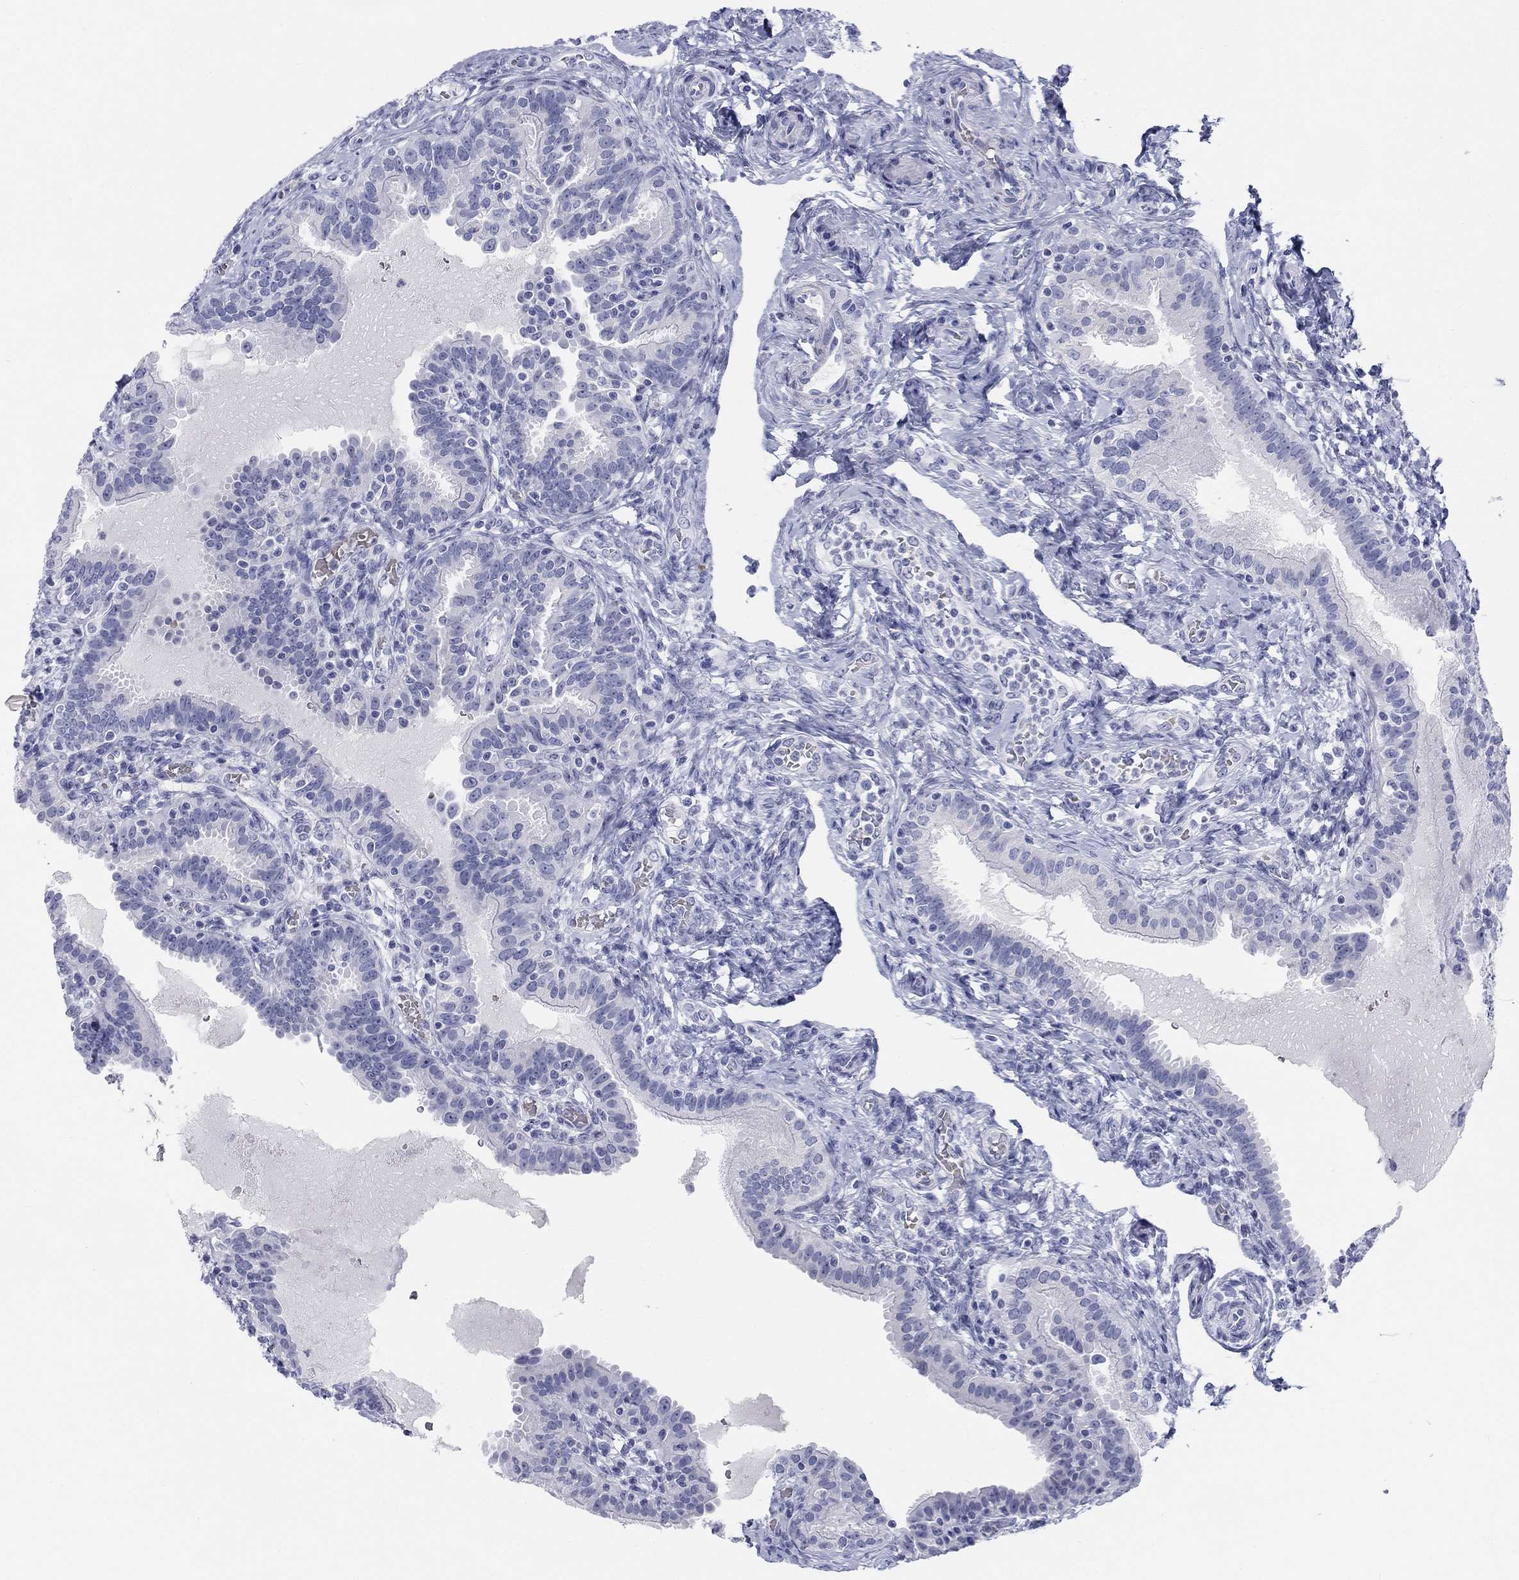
{"staining": {"intensity": "negative", "quantity": "none", "location": "none"}, "tissue": "fallopian tube", "cell_type": "Glandular cells", "image_type": "normal", "snomed": [{"axis": "morphology", "description": "Normal tissue, NOS"}, {"axis": "topography", "description": "Fallopian tube"}, {"axis": "topography", "description": "Ovary"}], "caption": "This is an immunohistochemistry (IHC) photomicrograph of unremarkable human fallopian tube. There is no expression in glandular cells.", "gene": "CALB1", "patient": {"sex": "female", "age": 41}}